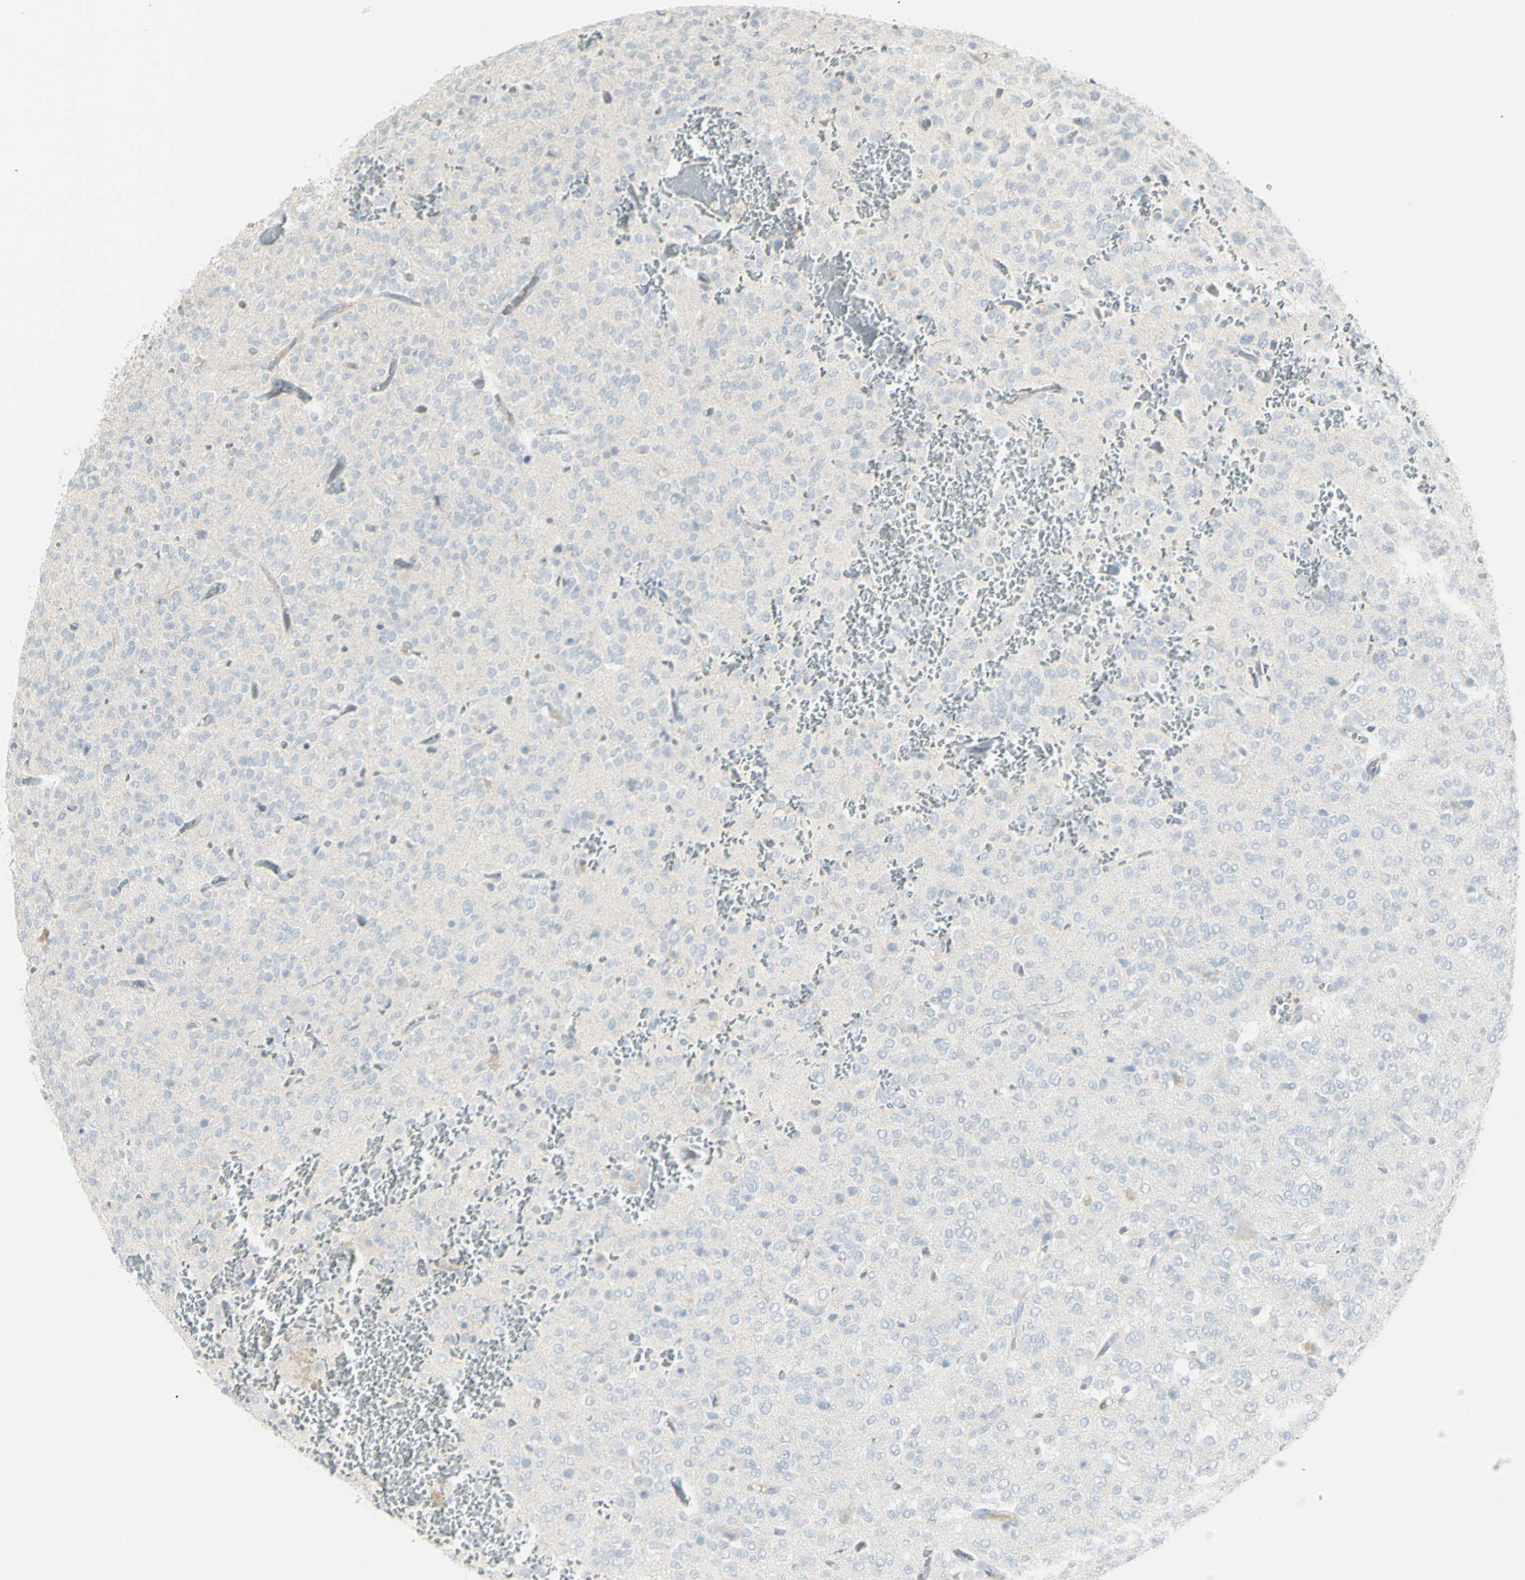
{"staining": {"intensity": "negative", "quantity": "none", "location": "none"}, "tissue": "glioma", "cell_type": "Tumor cells", "image_type": "cancer", "snomed": [{"axis": "morphology", "description": "Glioma, malignant, Low grade"}, {"axis": "topography", "description": "Brain"}], "caption": "Immunohistochemical staining of human malignant low-grade glioma shows no significant staining in tumor cells.", "gene": "PIP", "patient": {"sex": "male", "age": 38}}